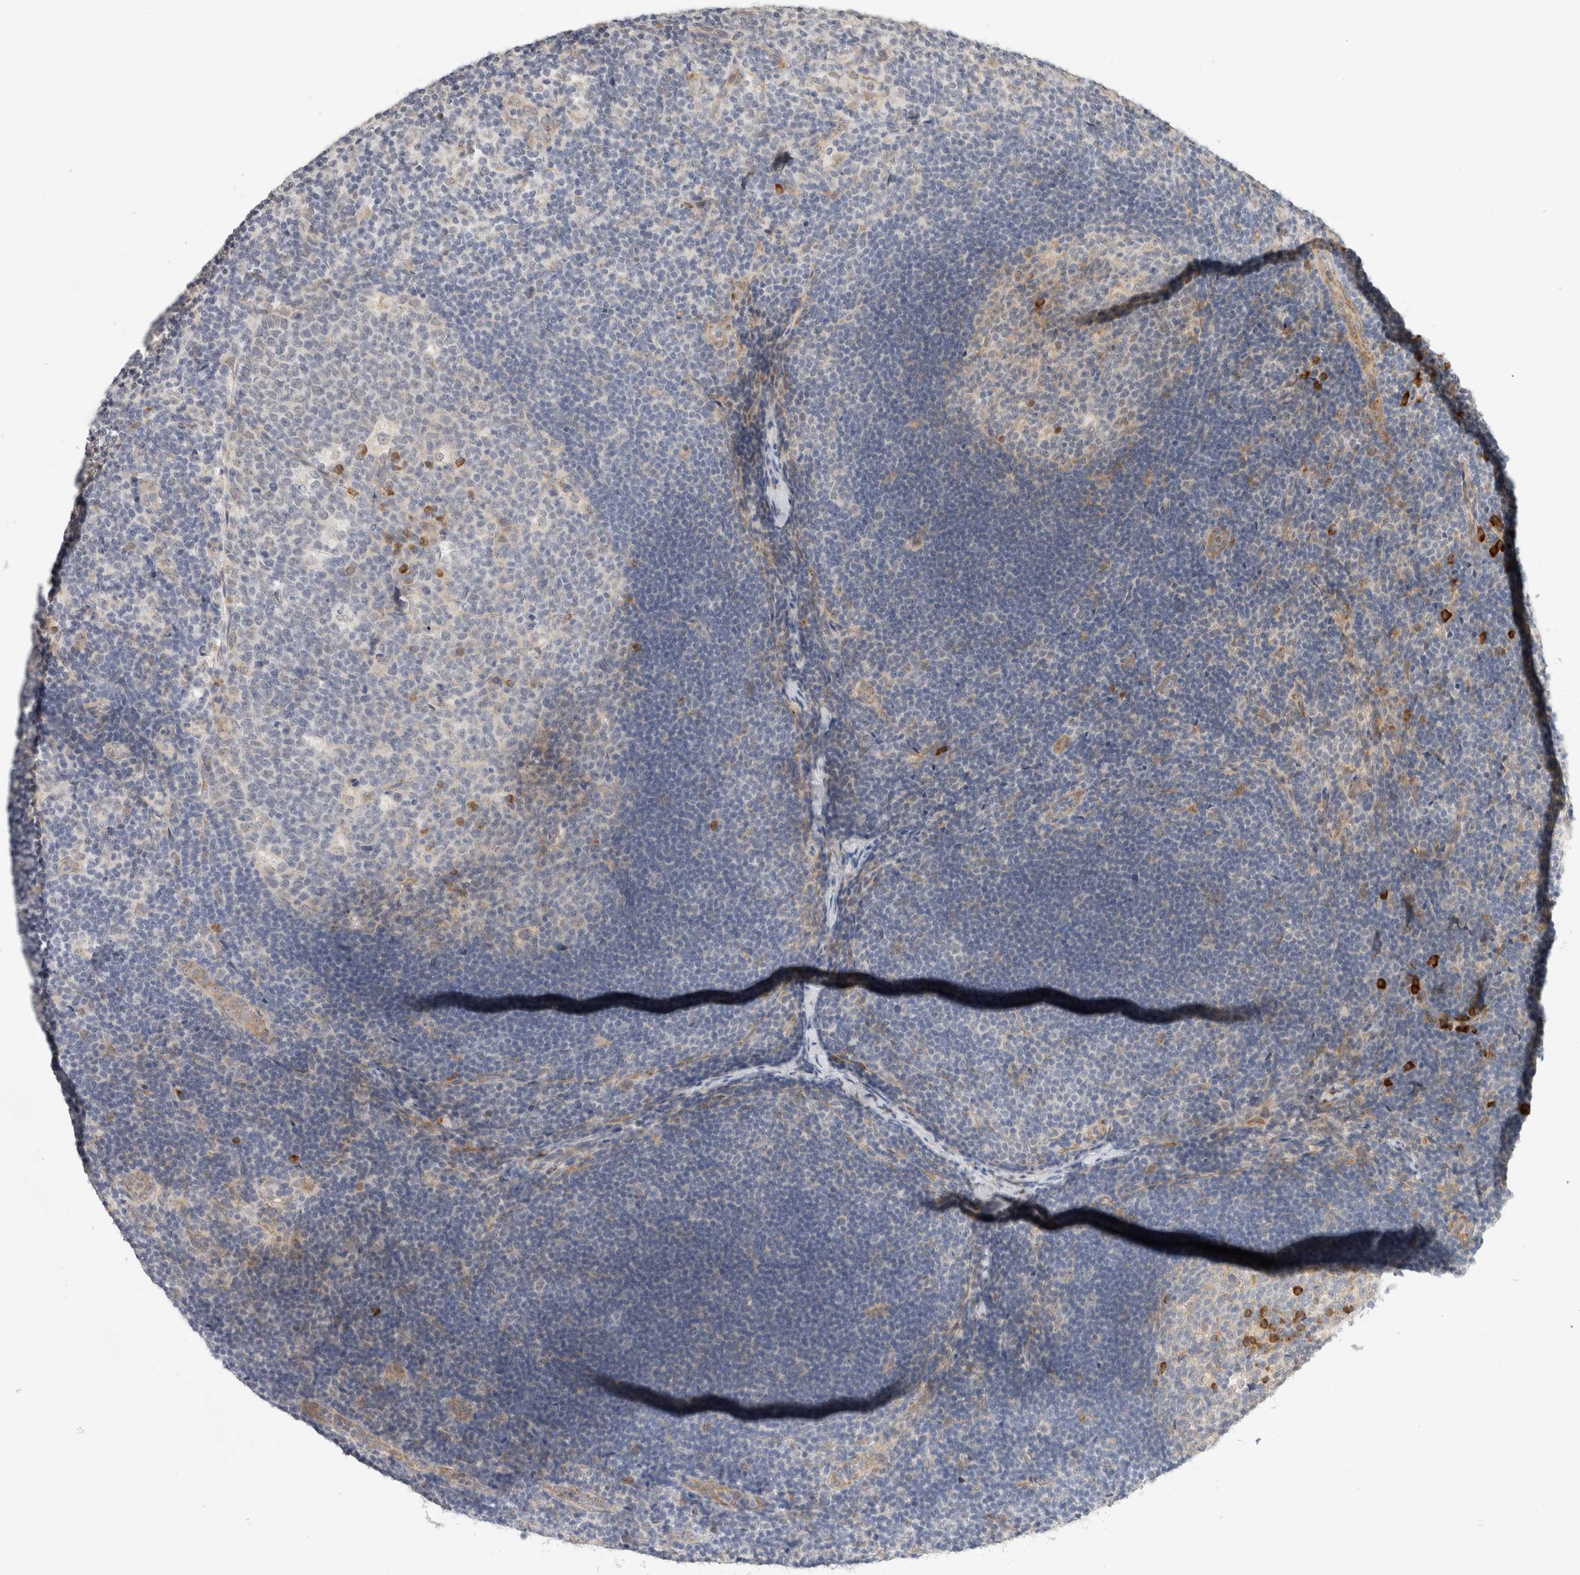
{"staining": {"intensity": "moderate", "quantity": "<25%", "location": "cytoplasmic/membranous"}, "tissue": "lymph node", "cell_type": "Germinal center cells", "image_type": "normal", "snomed": [{"axis": "morphology", "description": "Normal tissue, NOS"}, {"axis": "topography", "description": "Lymph node"}], "caption": "A high-resolution micrograph shows immunohistochemistry staining of normal lymph node, which displays moderate cytoplasmic/membranous expression in about <25% of germinal center cells.", "gene": "HDLBP", "patient": {"sex": "female", "age": 22}}